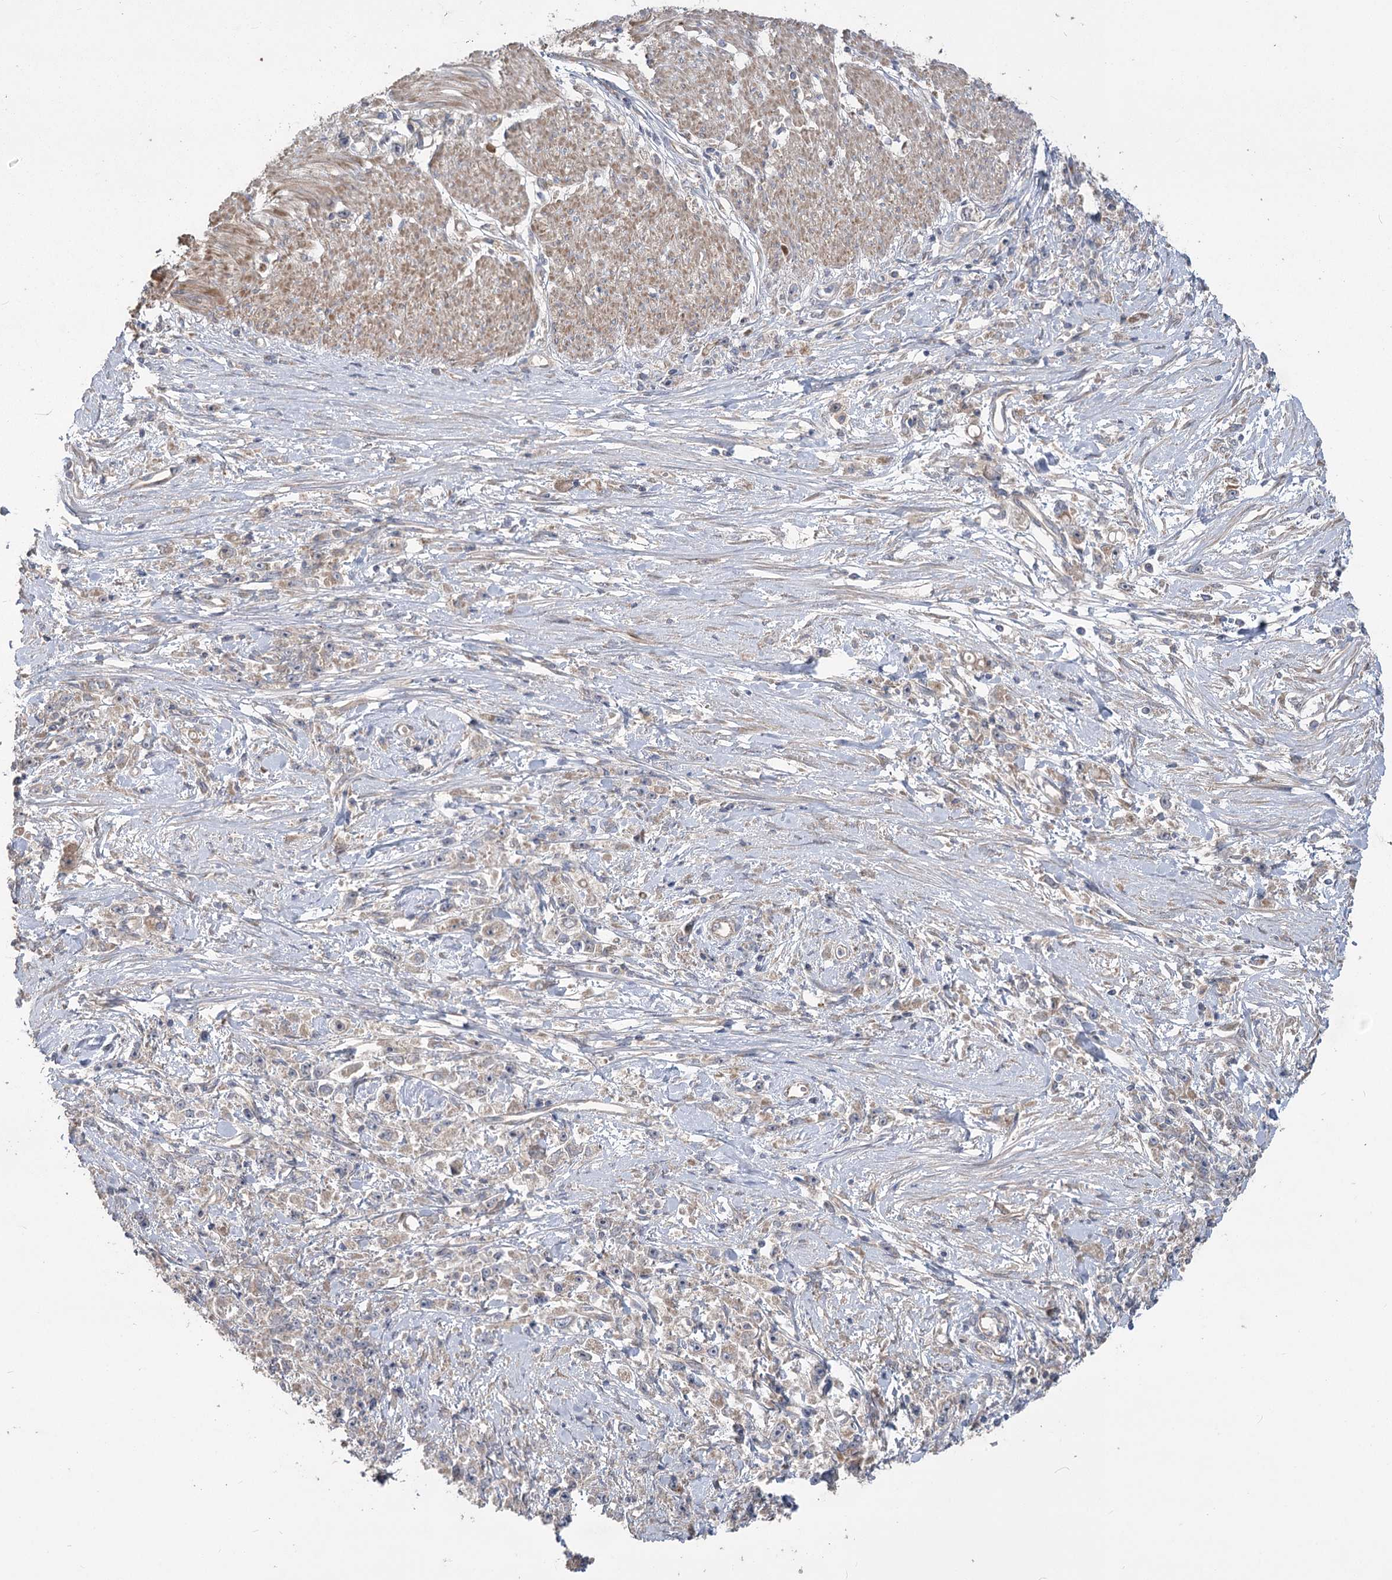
{"staining": {"intensity": "negative", "quantity": "none", "location": "none"}, "tissue": "stomach cancer", "cell_type": "Tumor cells", "image_type": "cancer", "snomed": [{"axis": "morphology", "description": "Adenocarcinoma, NOS"}, {"axis": "topography", "description": "Stomach"}], "caption": "A histopathology image of human stomach adenocarcinoma is negative for staining in tumor cells.", "gene": "RIN2", "patient": {"sex": "female", "age": 59}}